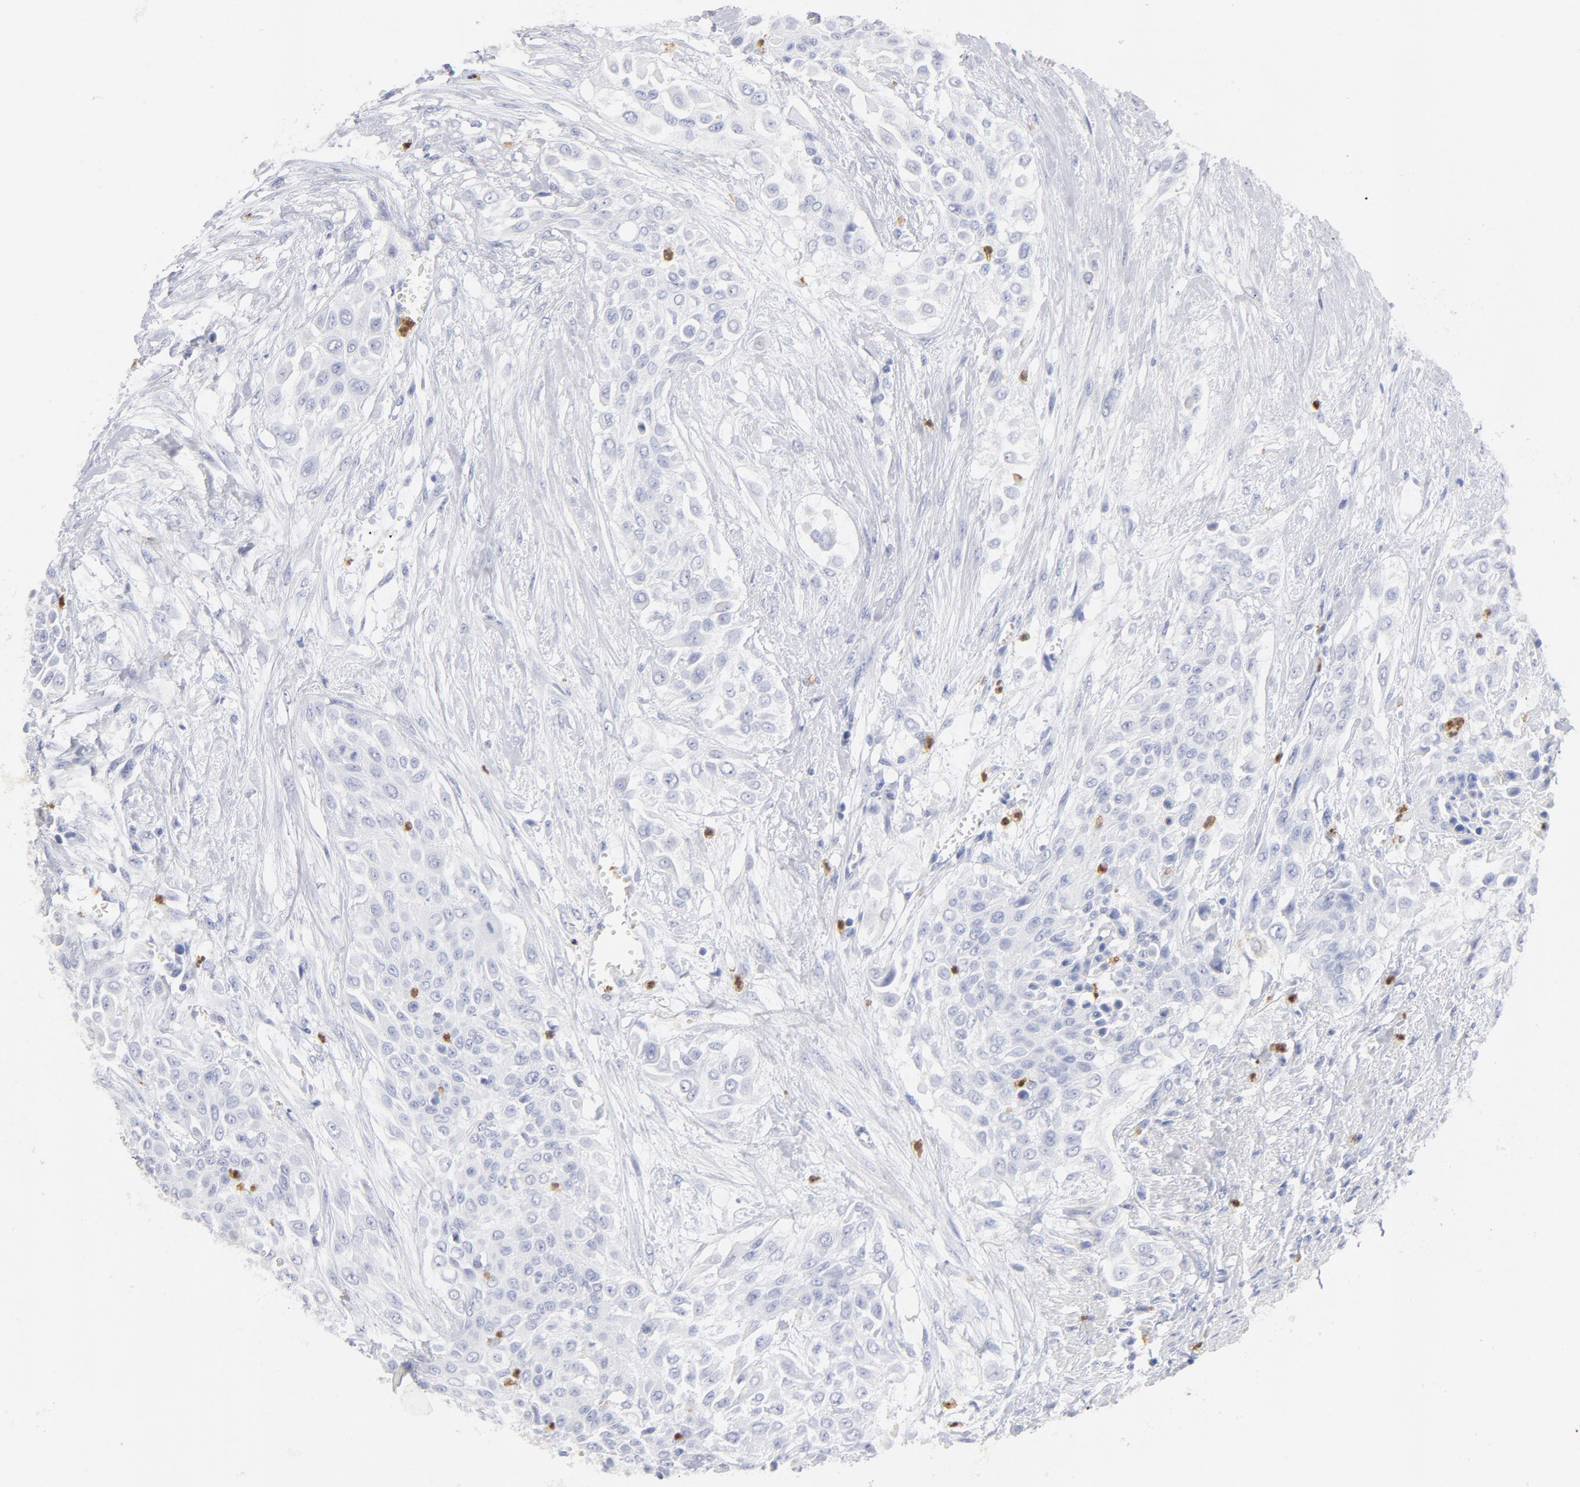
{"staining": {"intensity": "negative", "quantity": "none", "location": "none"}, "tissue": "urothelial cancer", "cell_type": "Tumor cells", "image_type": "cancer", "snomed": [{"axis": "morphology", "description": "Urothelial carcinoma, High grade"}, {"axis": "topography", "description": "Urinary bladder"}], "caption": "DAB immunohistochemical staining of urothelial cancer demonstrates no significant positivity in tumor cells. Brightfield microscopy of IHC stained with DAB (3,3'-diaminobenzidine) (brown) and hematoxylin (blue), captured at high magnification.", "gene": "ARG1", "patient": {"sex": "male", "age": 57}}